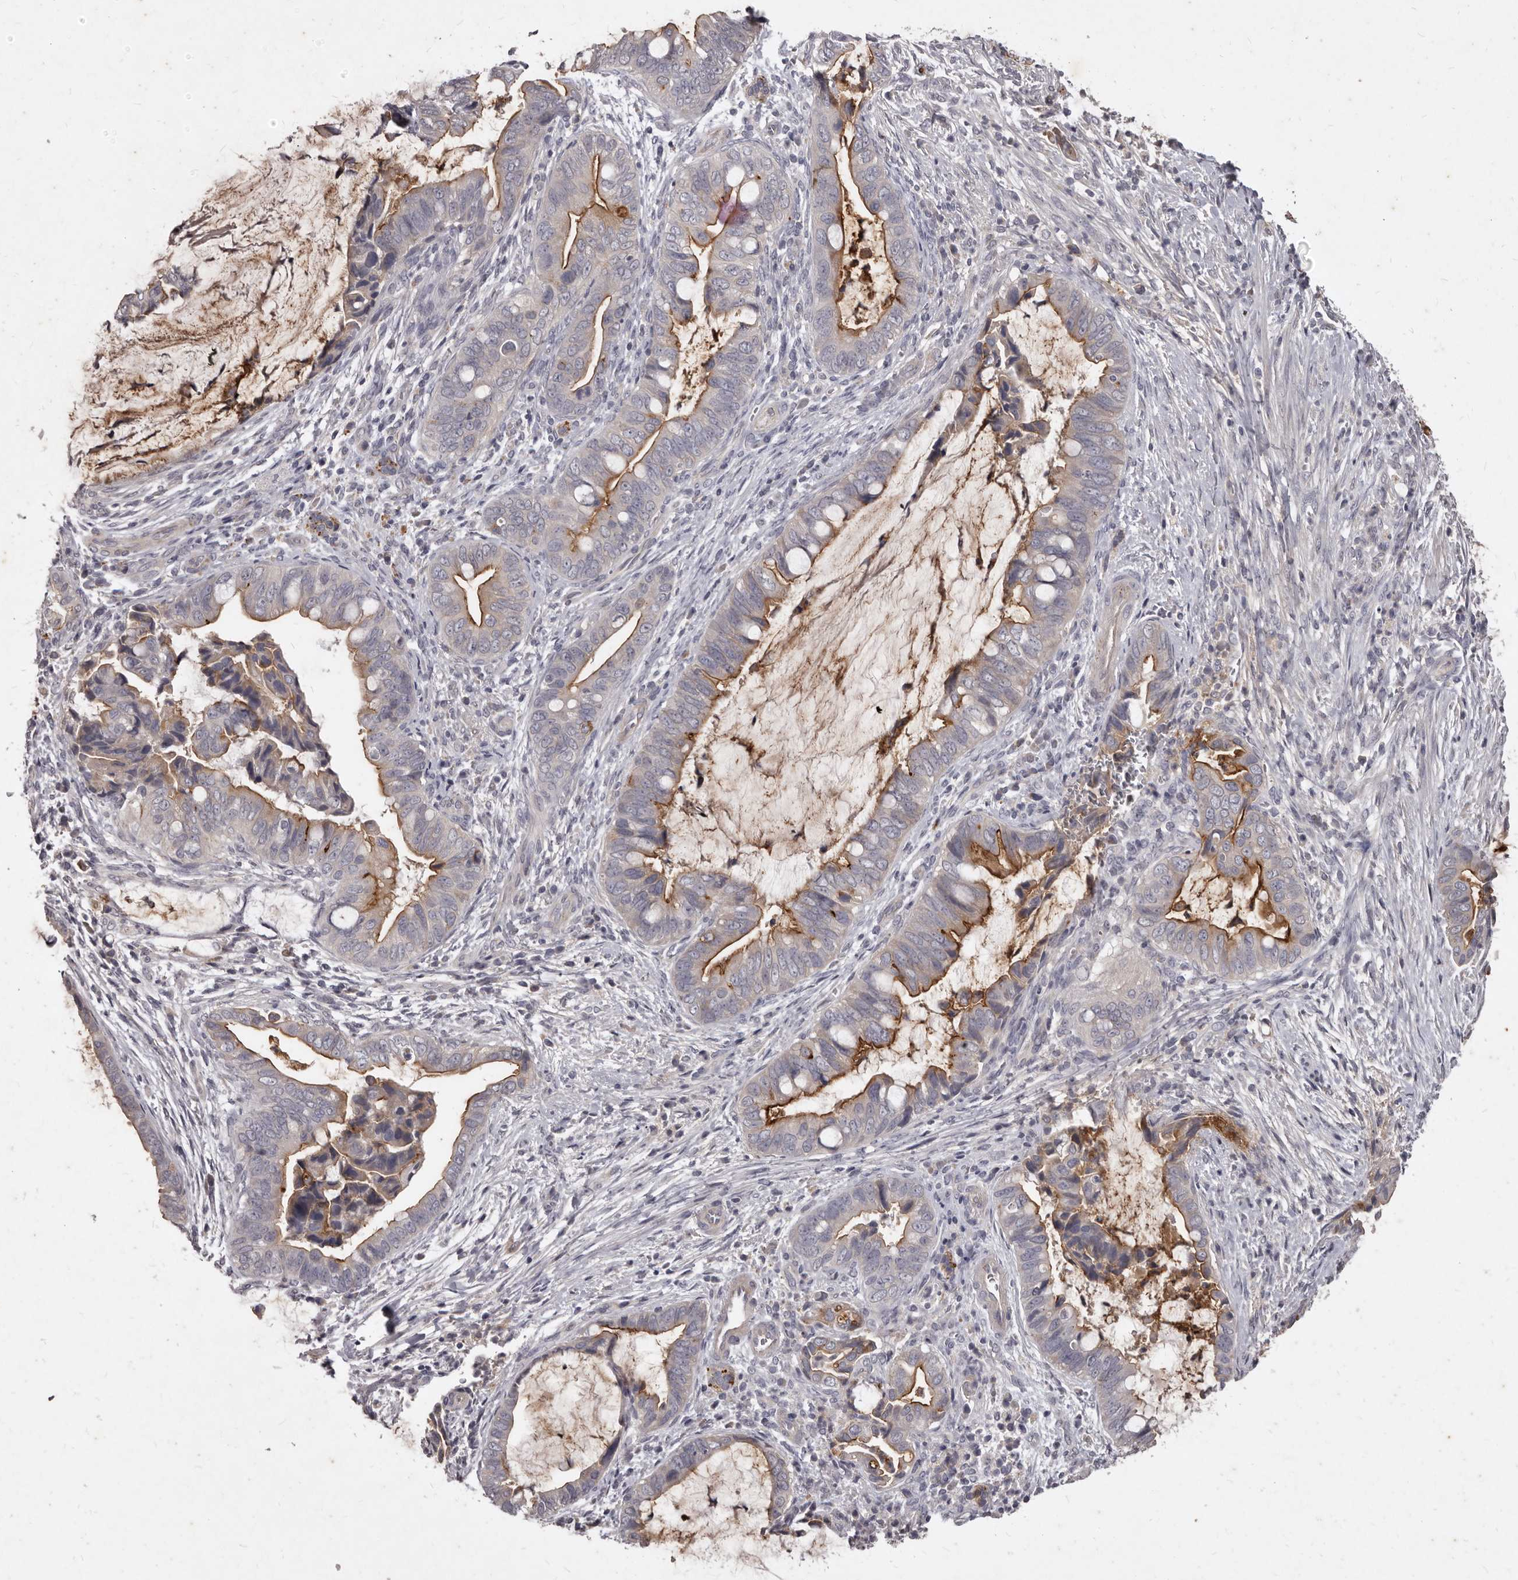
{"staining": {"intensity": "strong", "quantity": "25%-75%", "location": "cytoplasmic/membranous"}, "tissue": "pancreatic cancer", "cell_type": "Tumor cells", "image_type": "cancer", "snomed": [{"axis": "morphology", "description": "Adenocarcinoma, NOS"}, {"axis": "topography", "description": "Pancreas"}], "caption": "Pancreatic cancer tissue reveals strong cytoplasmic/membranous positivity in approximately 25%-75% of tumor cells, visualized by immunohistochemistry.", "gene": "GPRC5C", "patient": {"sex": "male", "age": 75}}